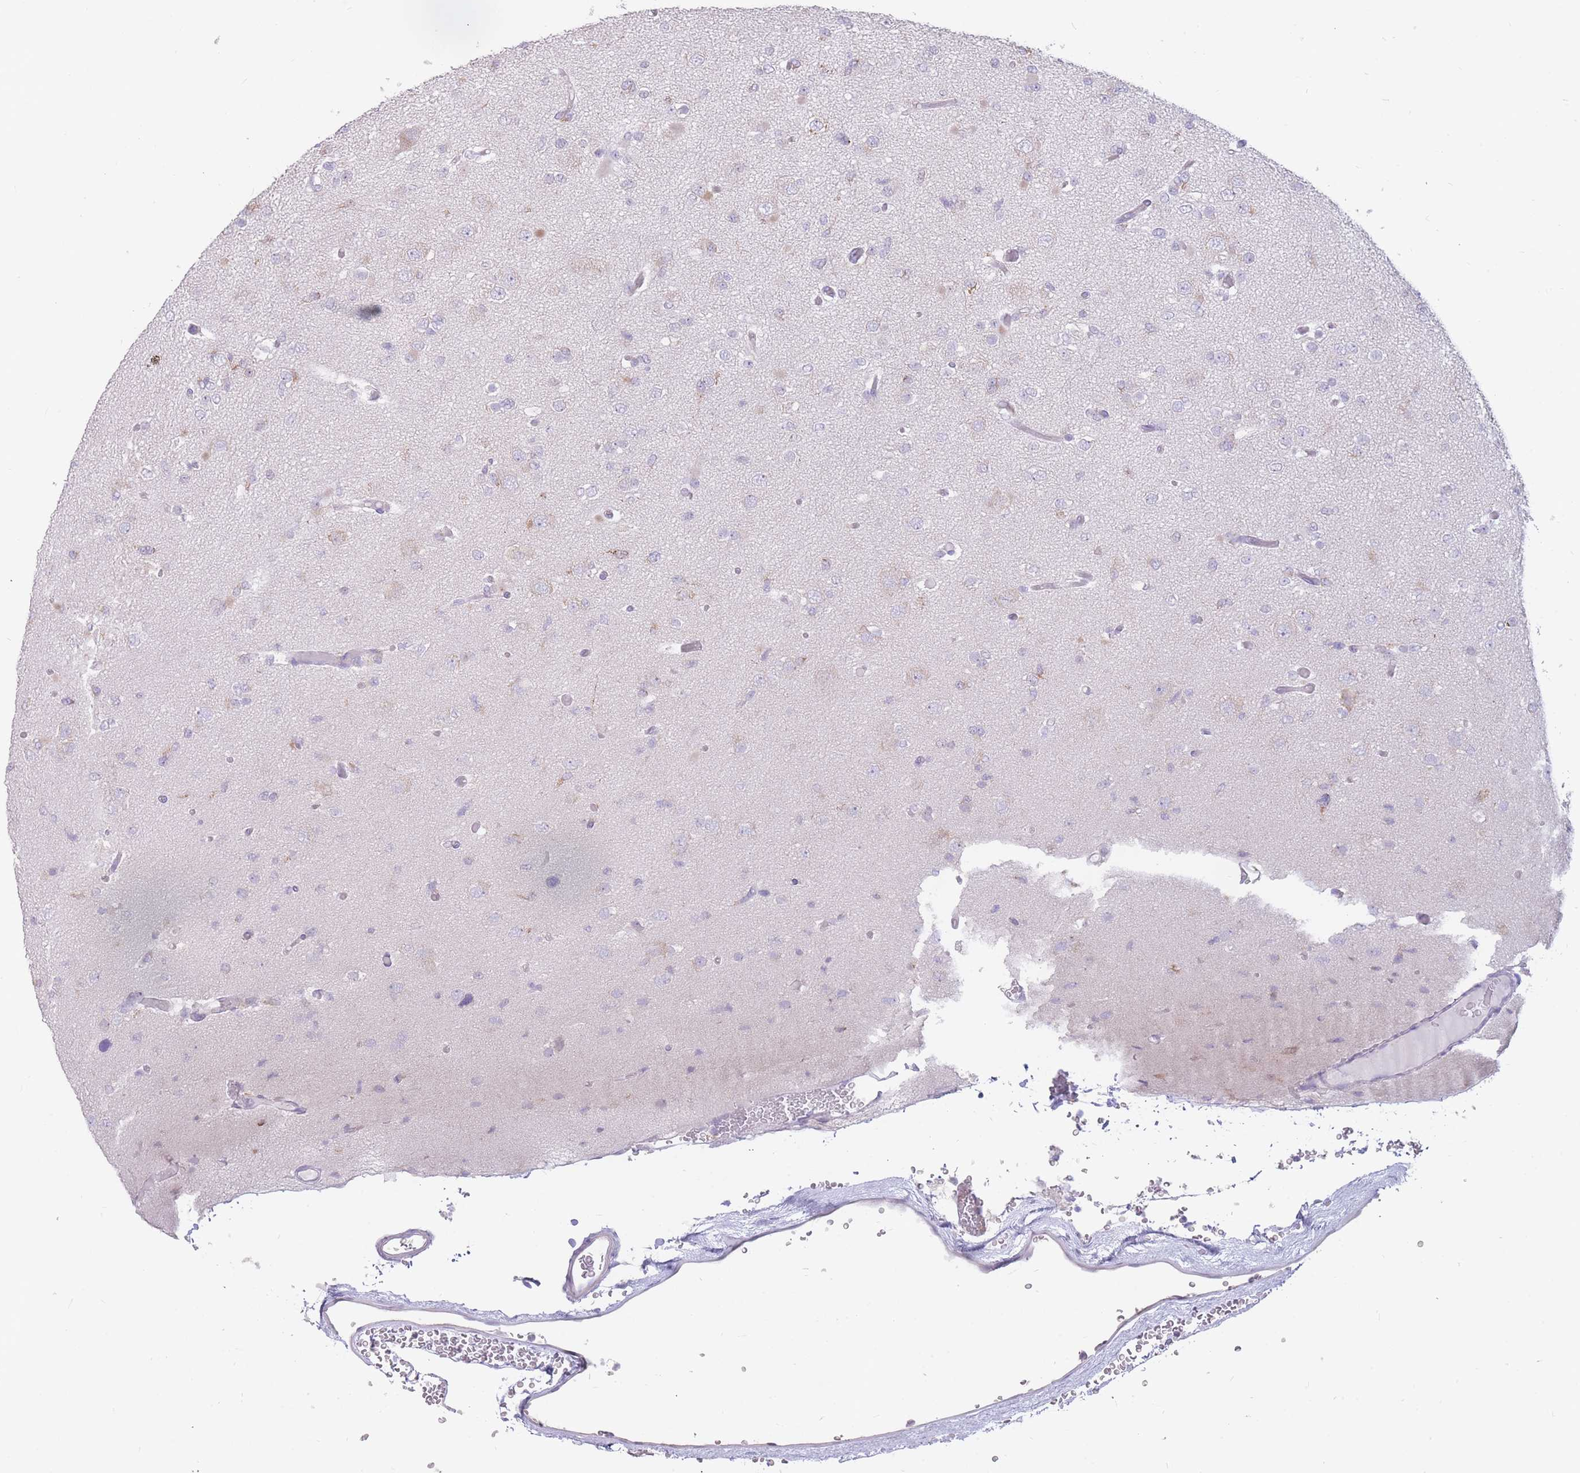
{"staining": {"intensity": "negative", "quantity": "none", "location": "none"}, "tissue": "glioma", "cell_type": "Tumor cells", "image_type": "cancer", "snomed": [{"axis": "morphology", "description": "Glioma, malignant, Low grade"}, {"axis": "topography", "description": "Brain"}], "caption": "This is an IHC histopathology image of human malignant glioma (low-grade). There is no positivity in tumor cells.", "gene": "TRAPPC5", "patient": {"sex": "female", "age": 22}}